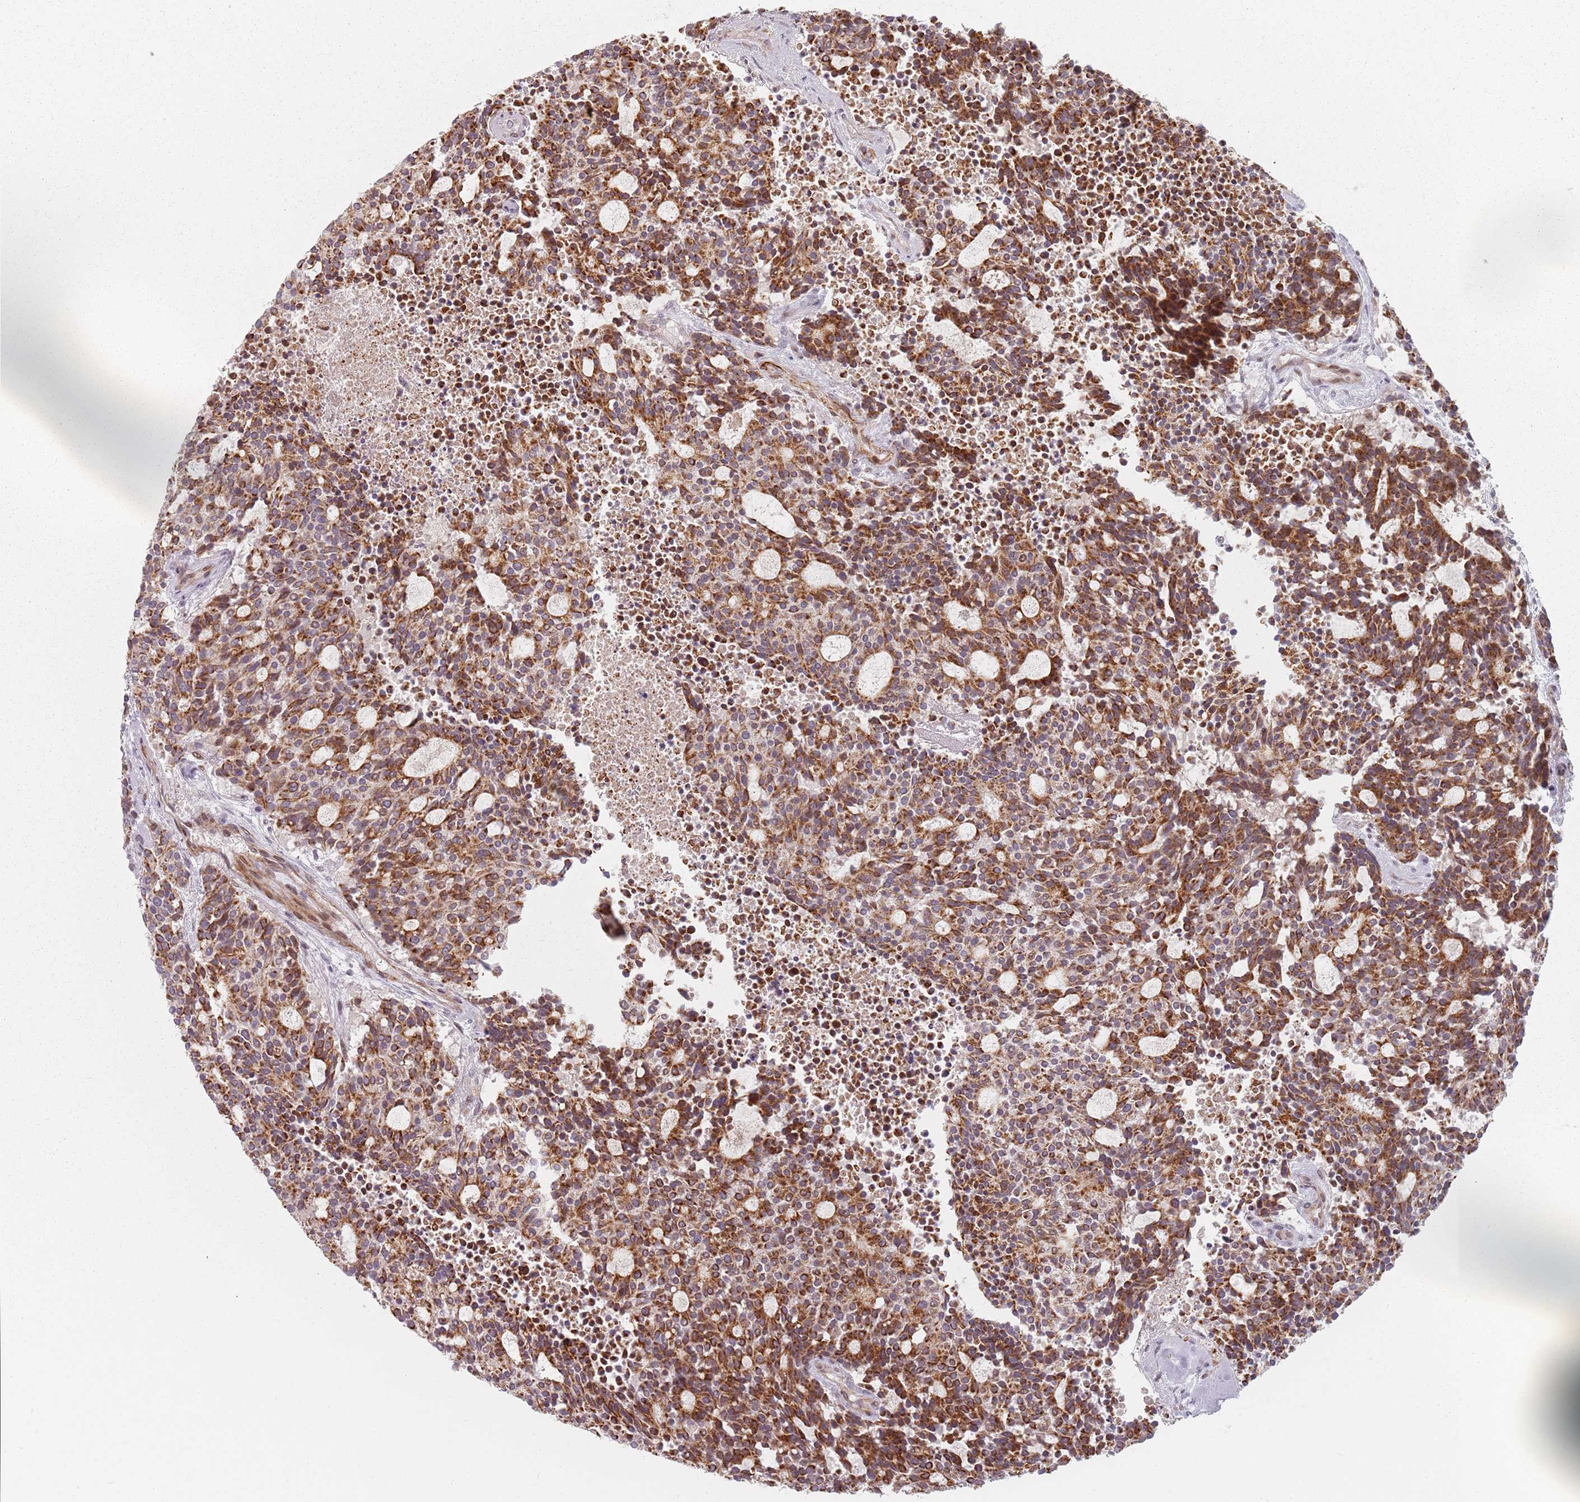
{"staining": {"intensity": "strong", "quantity": ">75%", "location": "cytoplasmic/membranous"}, "tissue": "carcinoid", "cell_type": "Tumor cells", "image_type": "cancer", "snomed": [{"axis": "morphology", "description": "Carcinoid, malignant, NOS"}, {"axis": "topography", "description": "Pancreas"}], "caption": "Immunohistochemistry (IHC) micrograph of carcinoid (malignant) stained for a protein (brown), which displays high levels of strong cytoplasmic/membranous staining in approximately >75% of tumor cells.", "gene": "RPS6KA2", "patient": {"sex": "female", "age": 54}}